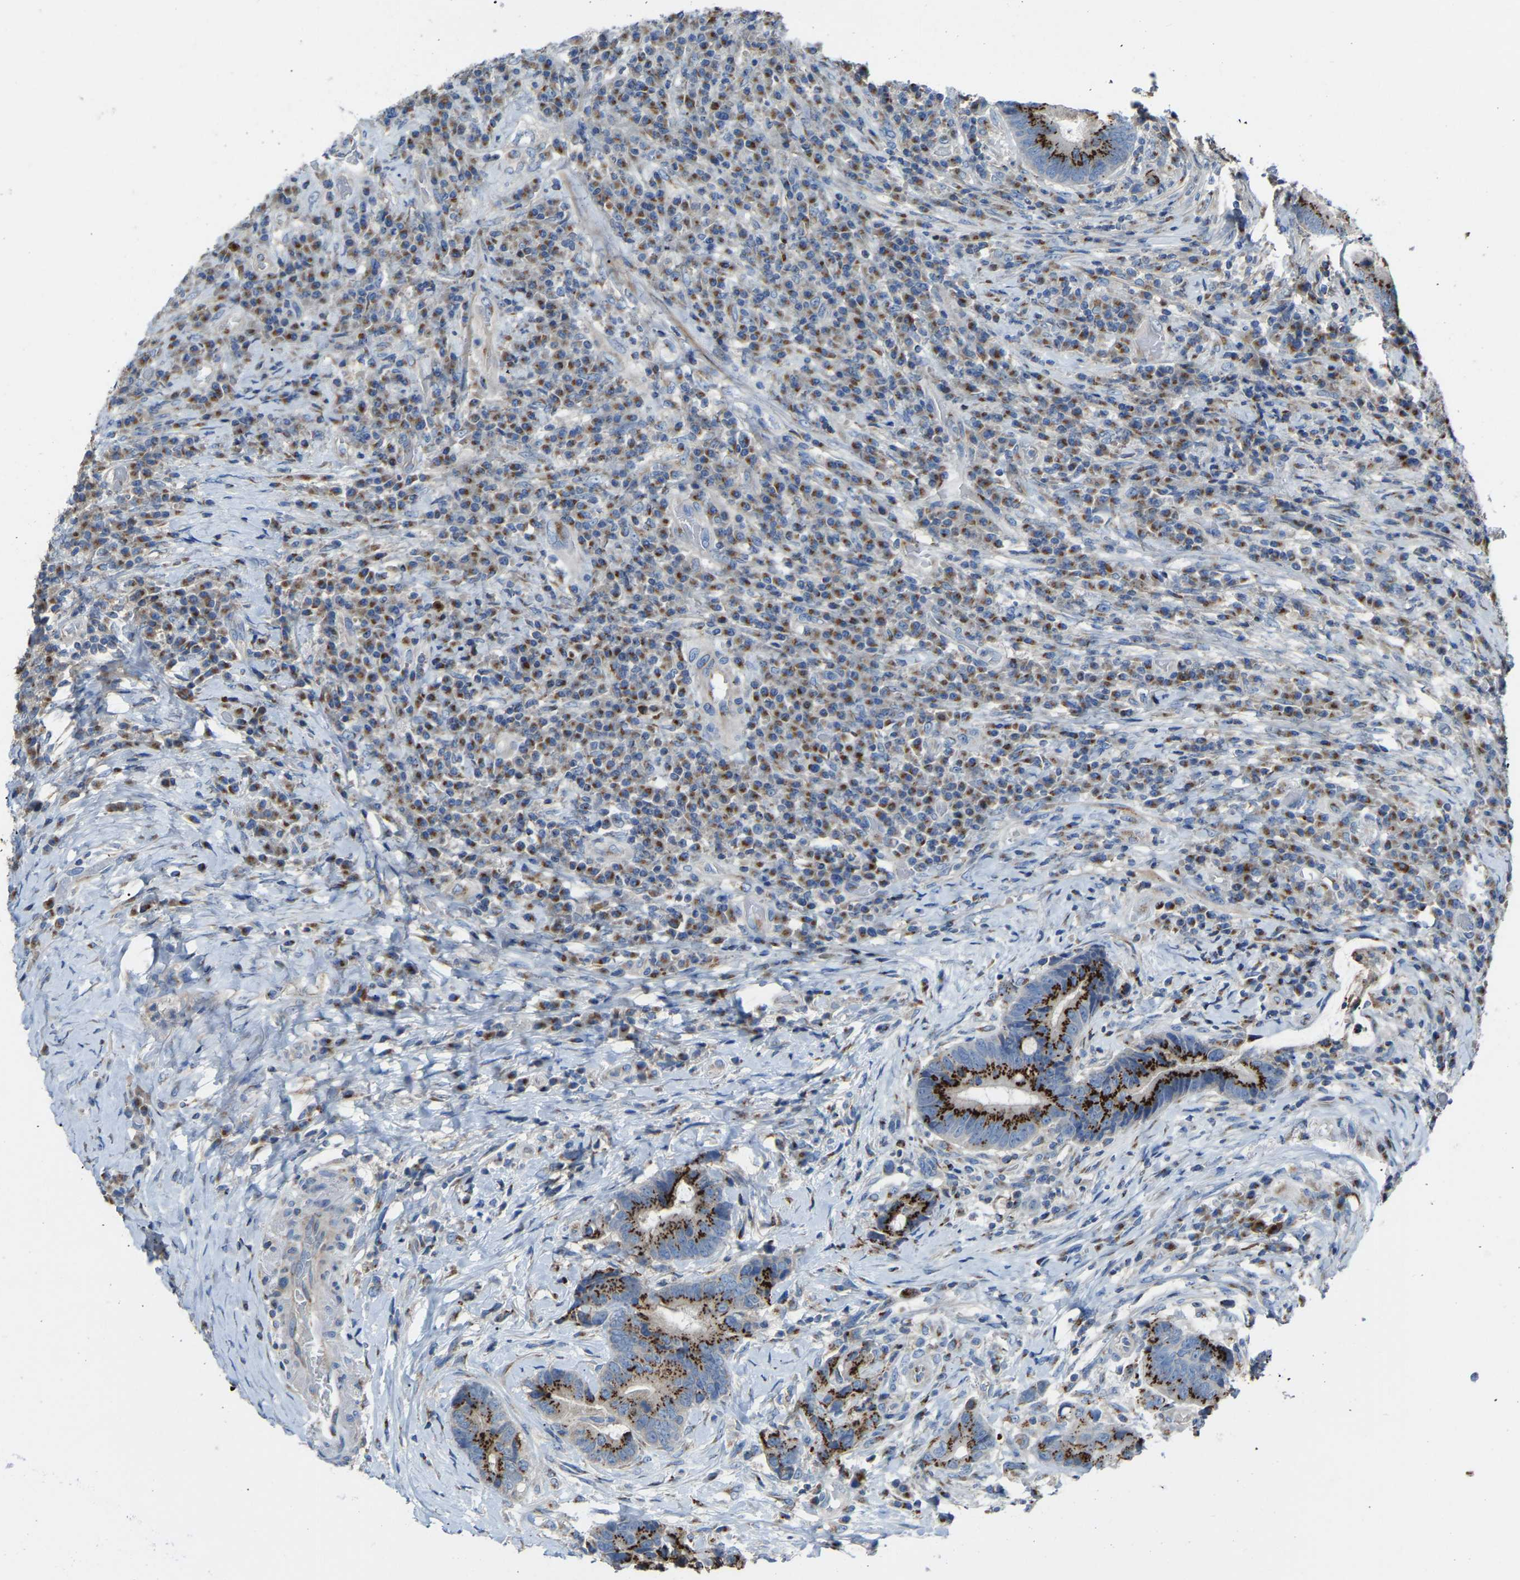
{"staining": {"intensity": "strong", "quantity": ">75%", "location": "cytoplasmic/membranous"}, "tissue": "colorectal cancer", "cell_type": "Tumor cells", "image_type": "cancer", "snomed": [{"axis": "morphology", "description": "Adenocarcinoma, NOS"}, {"axis": "topography", "description": "Rectum"}, {"axis": "topography", "description": "Anal"}], "caption": "Colorectal cancer was stained to show a protein in brown. There is high levels of strong cytoplasmic/membranous staining in approximately >75% of tumor cells.", "gene": "CANT1", "patient": {"sex": "female", "age": 89}}